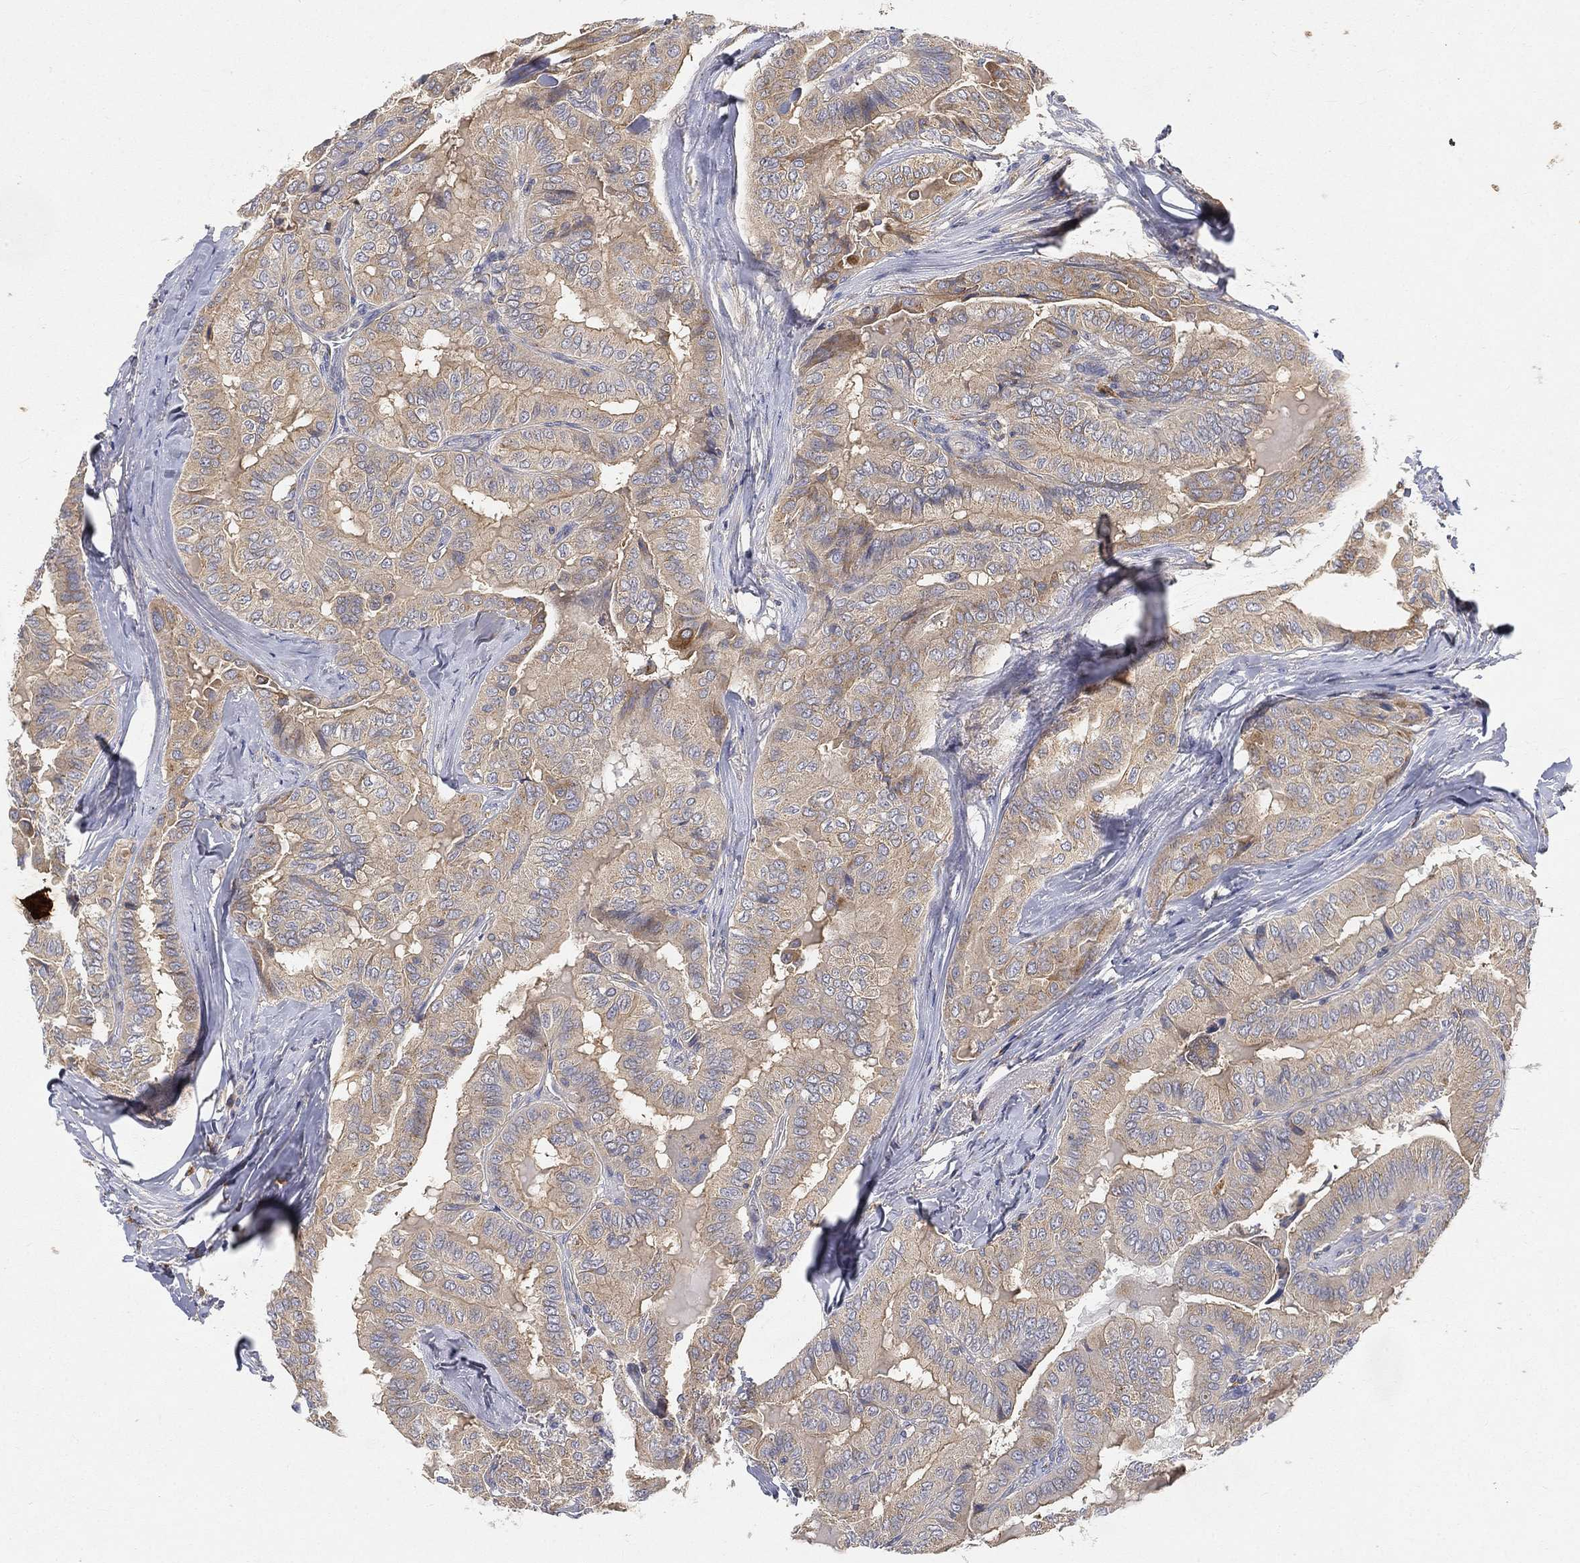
{"staining": {"intensity": "weak", "quantity": ">75%", "location": "cytoplasmic/membranous"}, "tissue": "thyroid cancer", "cell_type": "Tumor cells", "image_type": "cancer", "snomed": [{"axis": "morphology", "description": "Papillary adenocarcinoma, NOS"}, {"axis": "topography", "description": "Thyroid gland"}], "caption": "Immunohistochemistry micrograph of neoplastic tissue: papillary adenocarcinoma (thyroid) stained using immunohistochemistry exhibits low levels of weak protein expression localized specifically in the cytoplasmic/membranous of tumor cells, appearing as a cytoplasmic/membranous brown color.", "gene": "CTSL", "patient": {"sex": "female", "age": 68}}